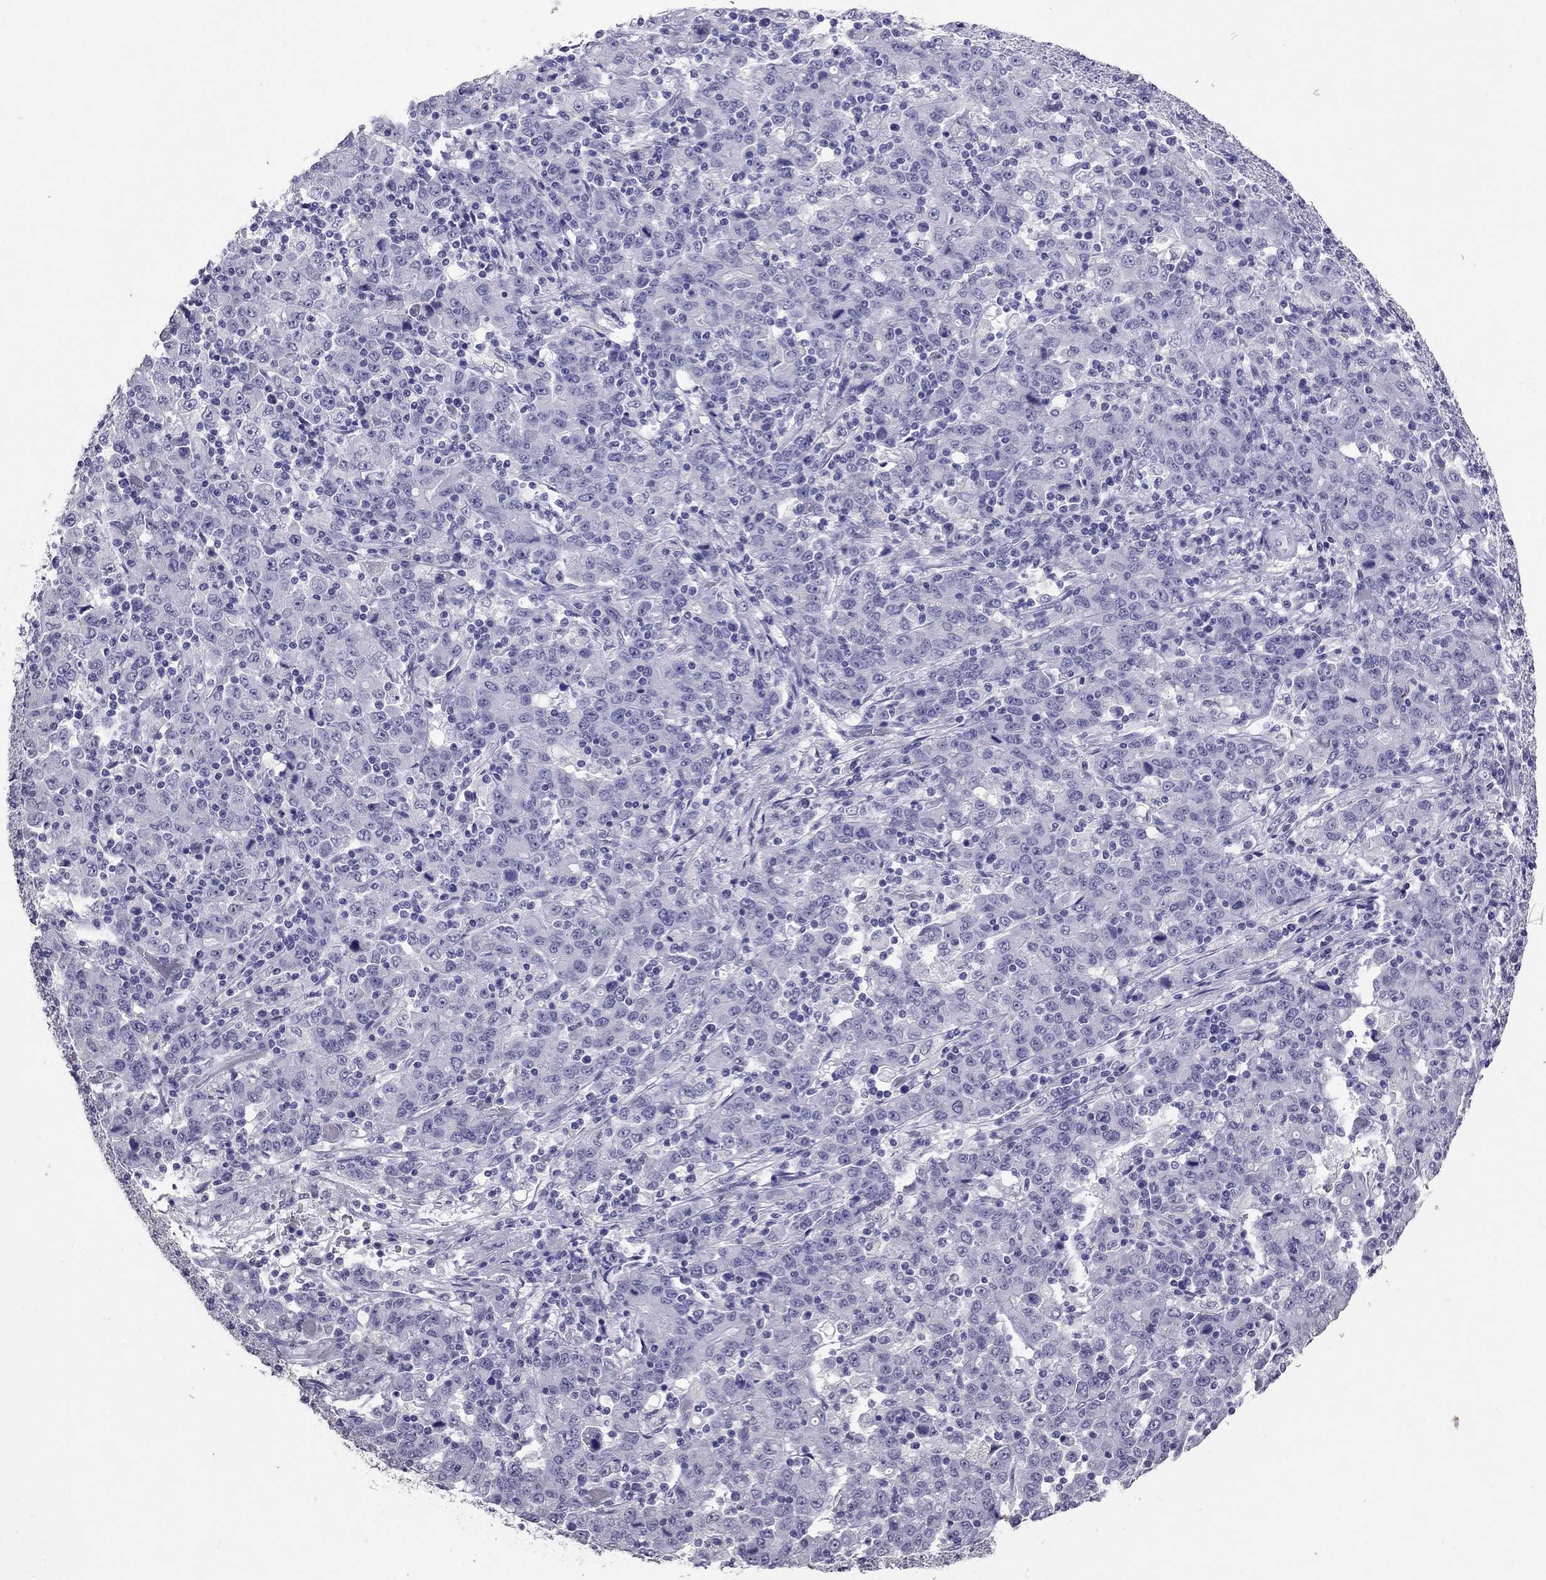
{"staining": {"intensity": "negative", "quantity": "none", "location": "none"}, "tissue": "stomach cancer", "cell_type": "Tumor cells", "image_type": "cancer", "snomed": [{"axis": "morphology", "description": "Adenocarcinoma, NOS"}, {"axis": "topography", "description": "Stomach, upper"}], "caption": "Tumor cells are negative for brown protein staining in adenocarcinoma (stomach). The staining was performed using DAB (3,3'-diaminobenzidine) to visualize the protein expression in brown, while the nuclei were stained in blue with hematoxylin (Magnification: 20x).", "gene": "PSMB11", "patient": {"sex": "male", "age": 69}}